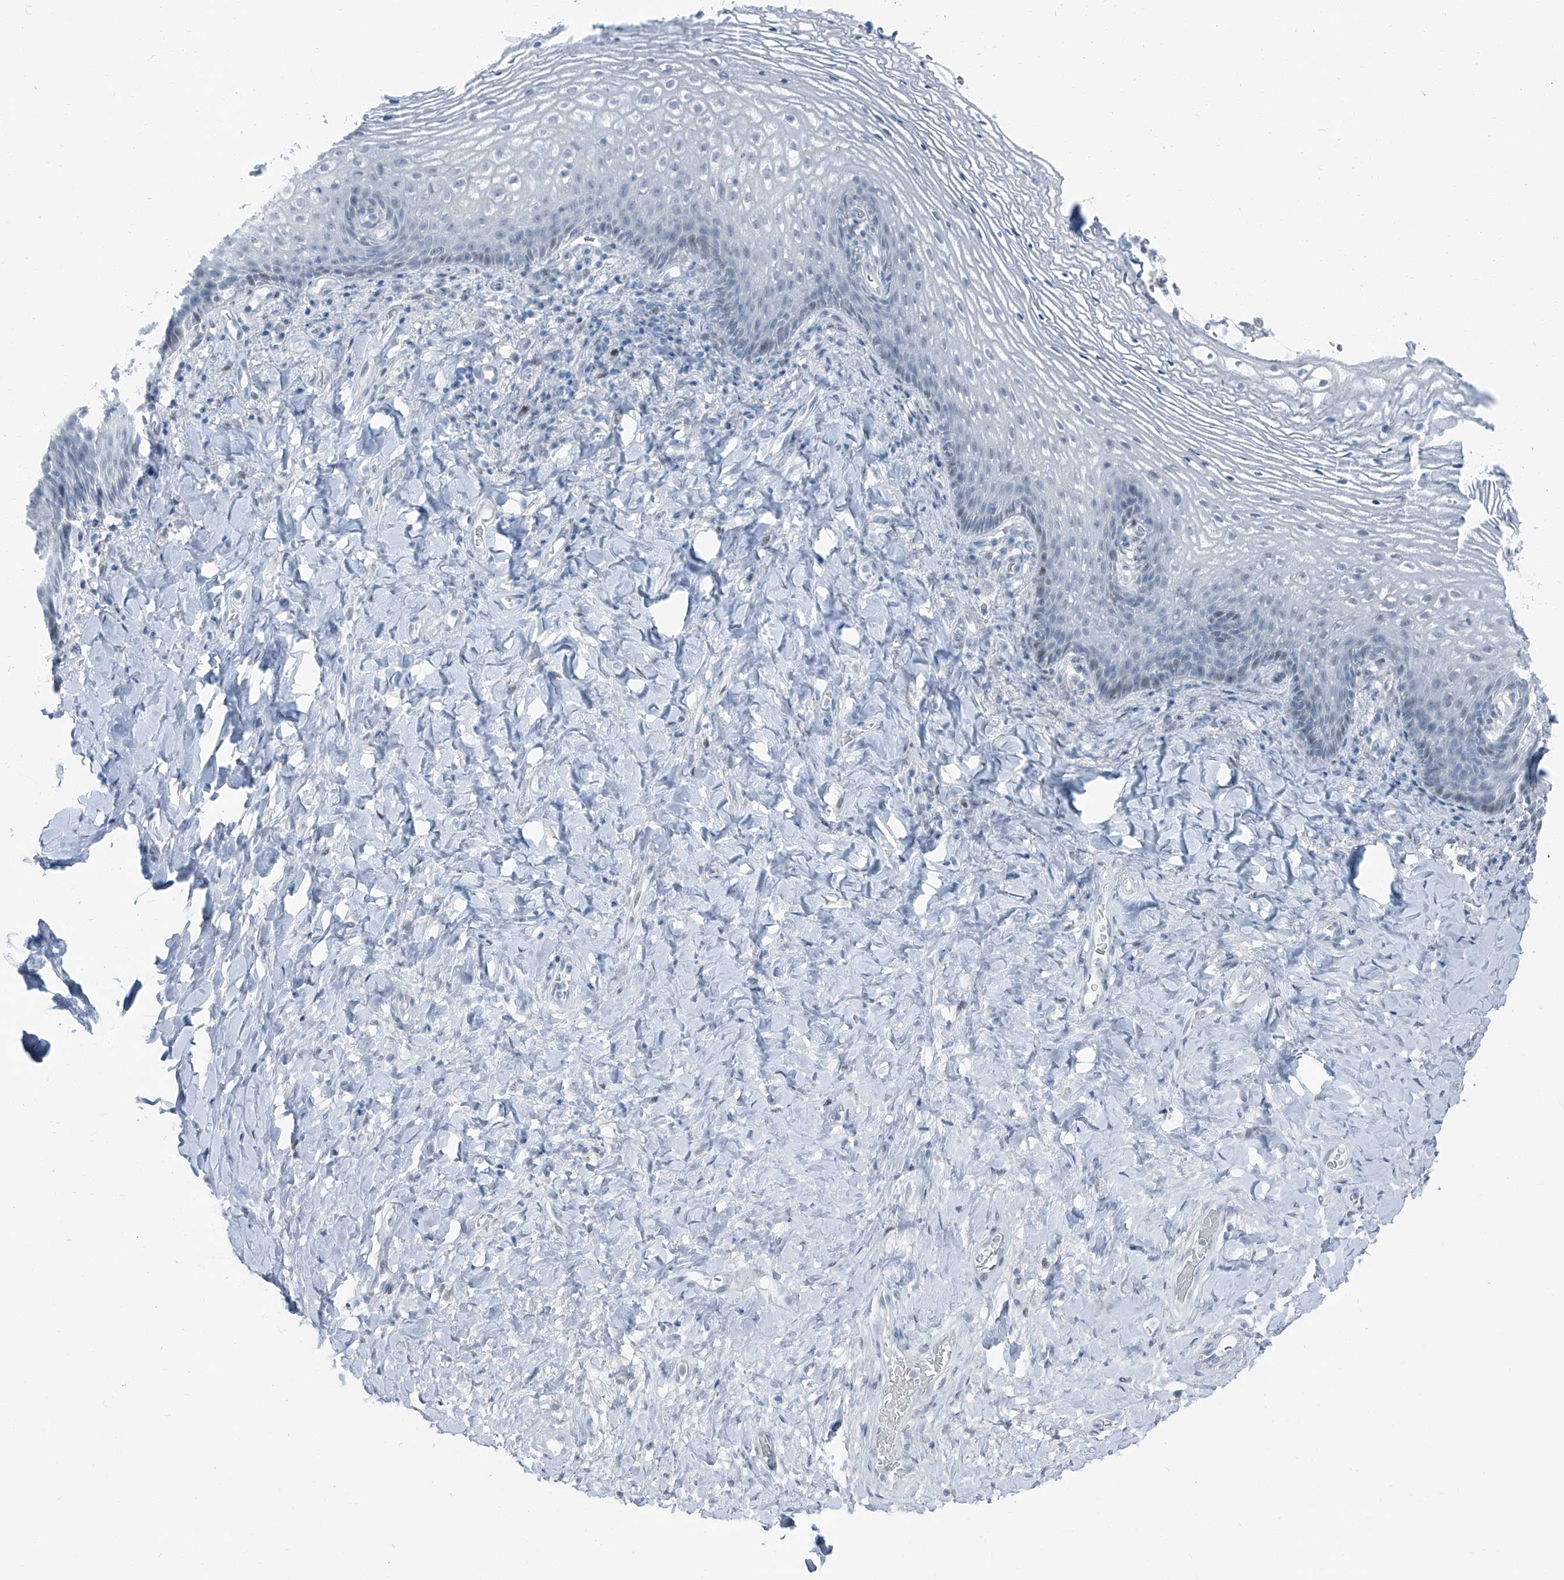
{"staining": {"intensity": "negative", "quantity": "none", "location": "none"}, "tissue": "vagina", "cell_type": "Squamous epithelial cells", "image_type": "normal", "snomed": [{"axis": "morphology", "description": "Normal tissue, NOS"}, {"axis": "topography", "description": "Vagina"}], "caption": "Protein analysis of unremarkable vagina exhibits no significant expression in squamous epithelial cells.", "gene": "RGN", "patient": {"sex": "female", "age": 60}}